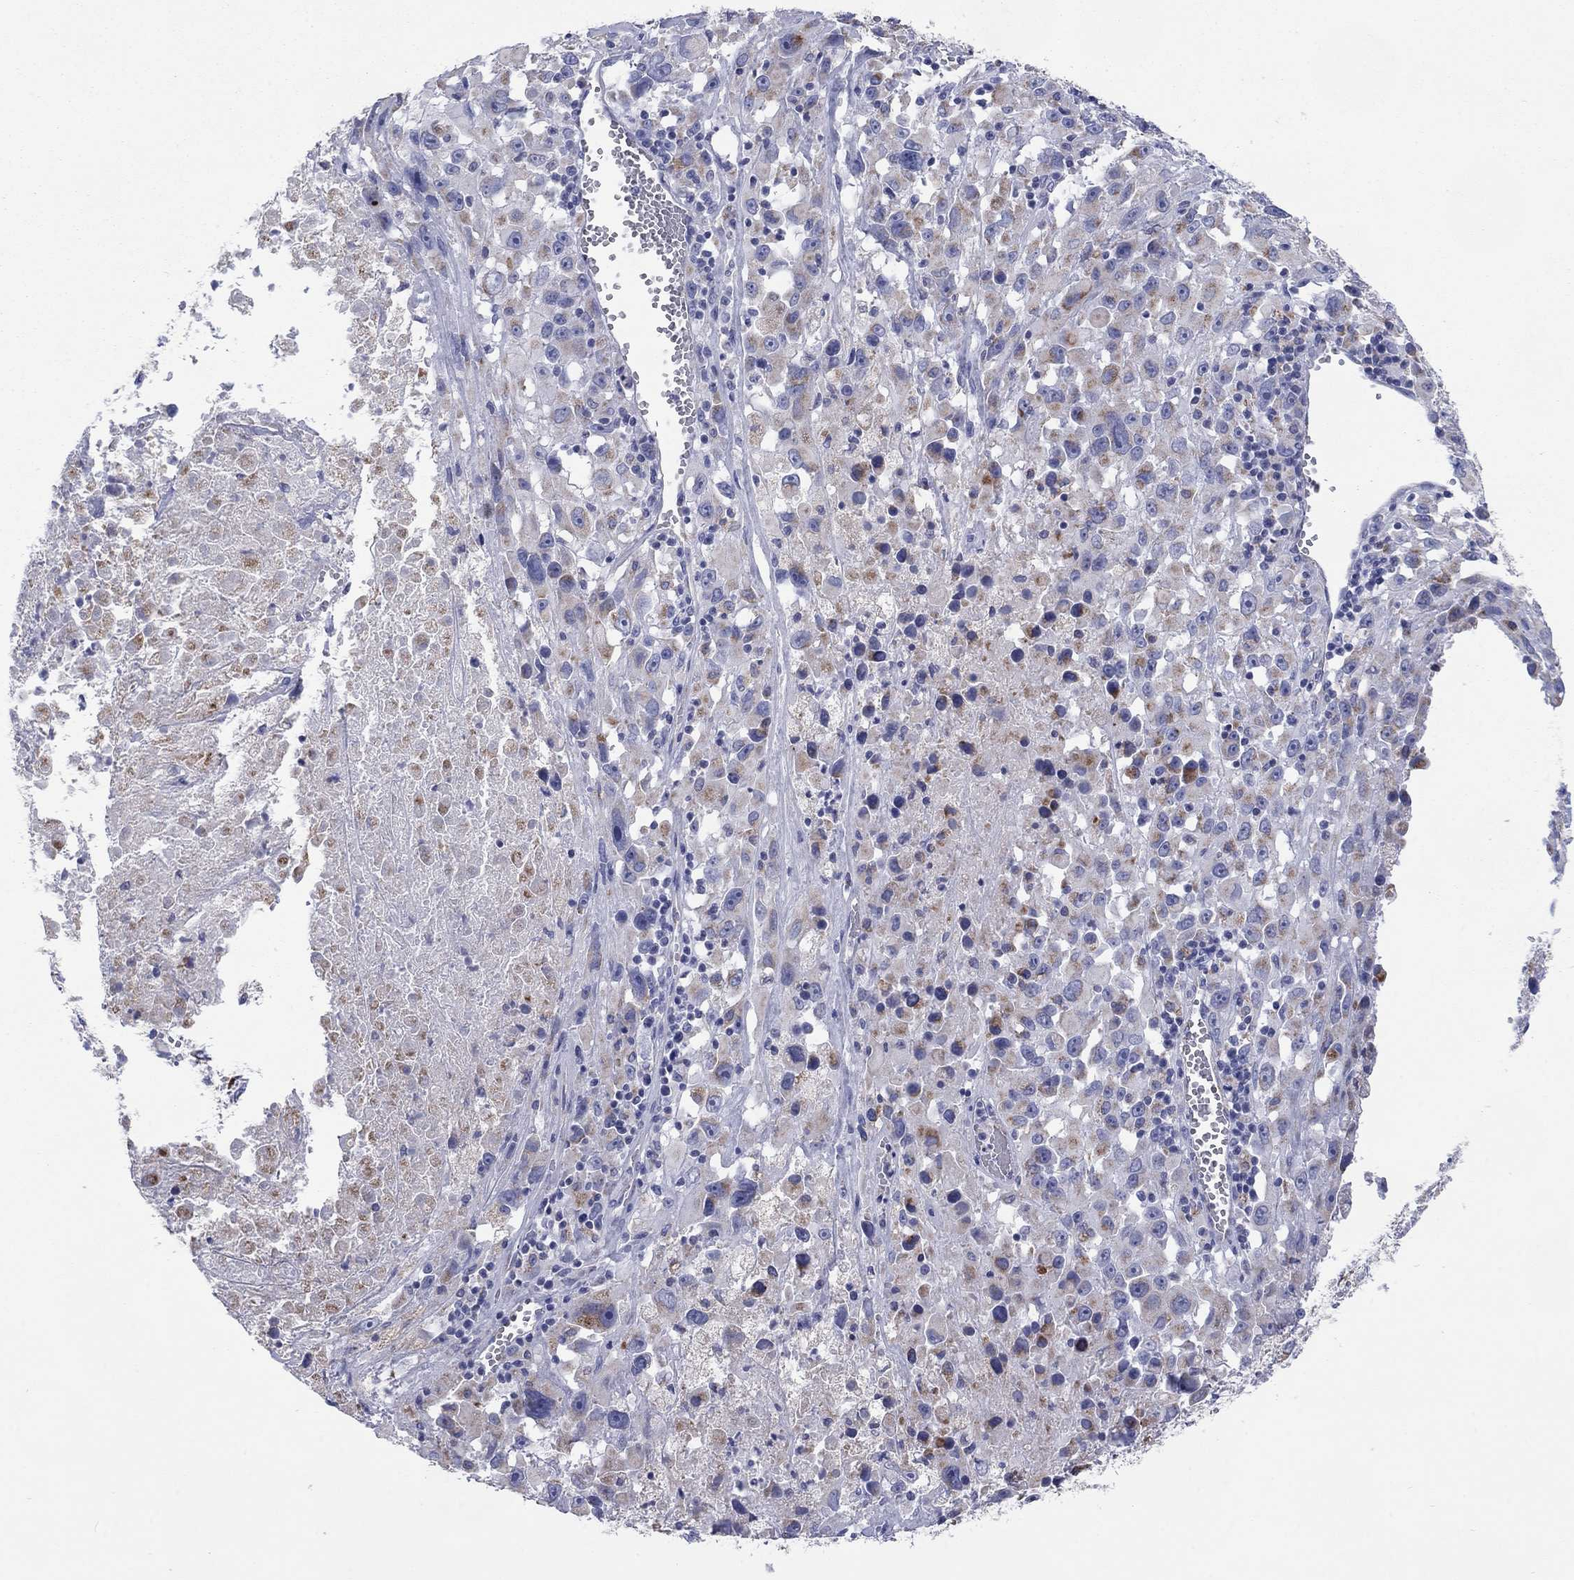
{"staining": {"intensity": "moderate", "quantity": "<25%", "location": "cytoplasmic/membranous"}, "tissue": "melanoma", "cell_type": "Tumor cells", "image_type": "cancer", "snomed": [{"axis": "morphology", "description": "Malignant melanoma, Metastatic site"}, {"axis": "topography", "description": "Lymph node"}], "caption": "This is a micrograph of IHC staining of malignant melanoma (metastatic site), which shows moderate staining in the cytoplasmic/membranous of tumor cells.", "gene": "MGST3", "patient": {"sex": "male", "age": 50}}